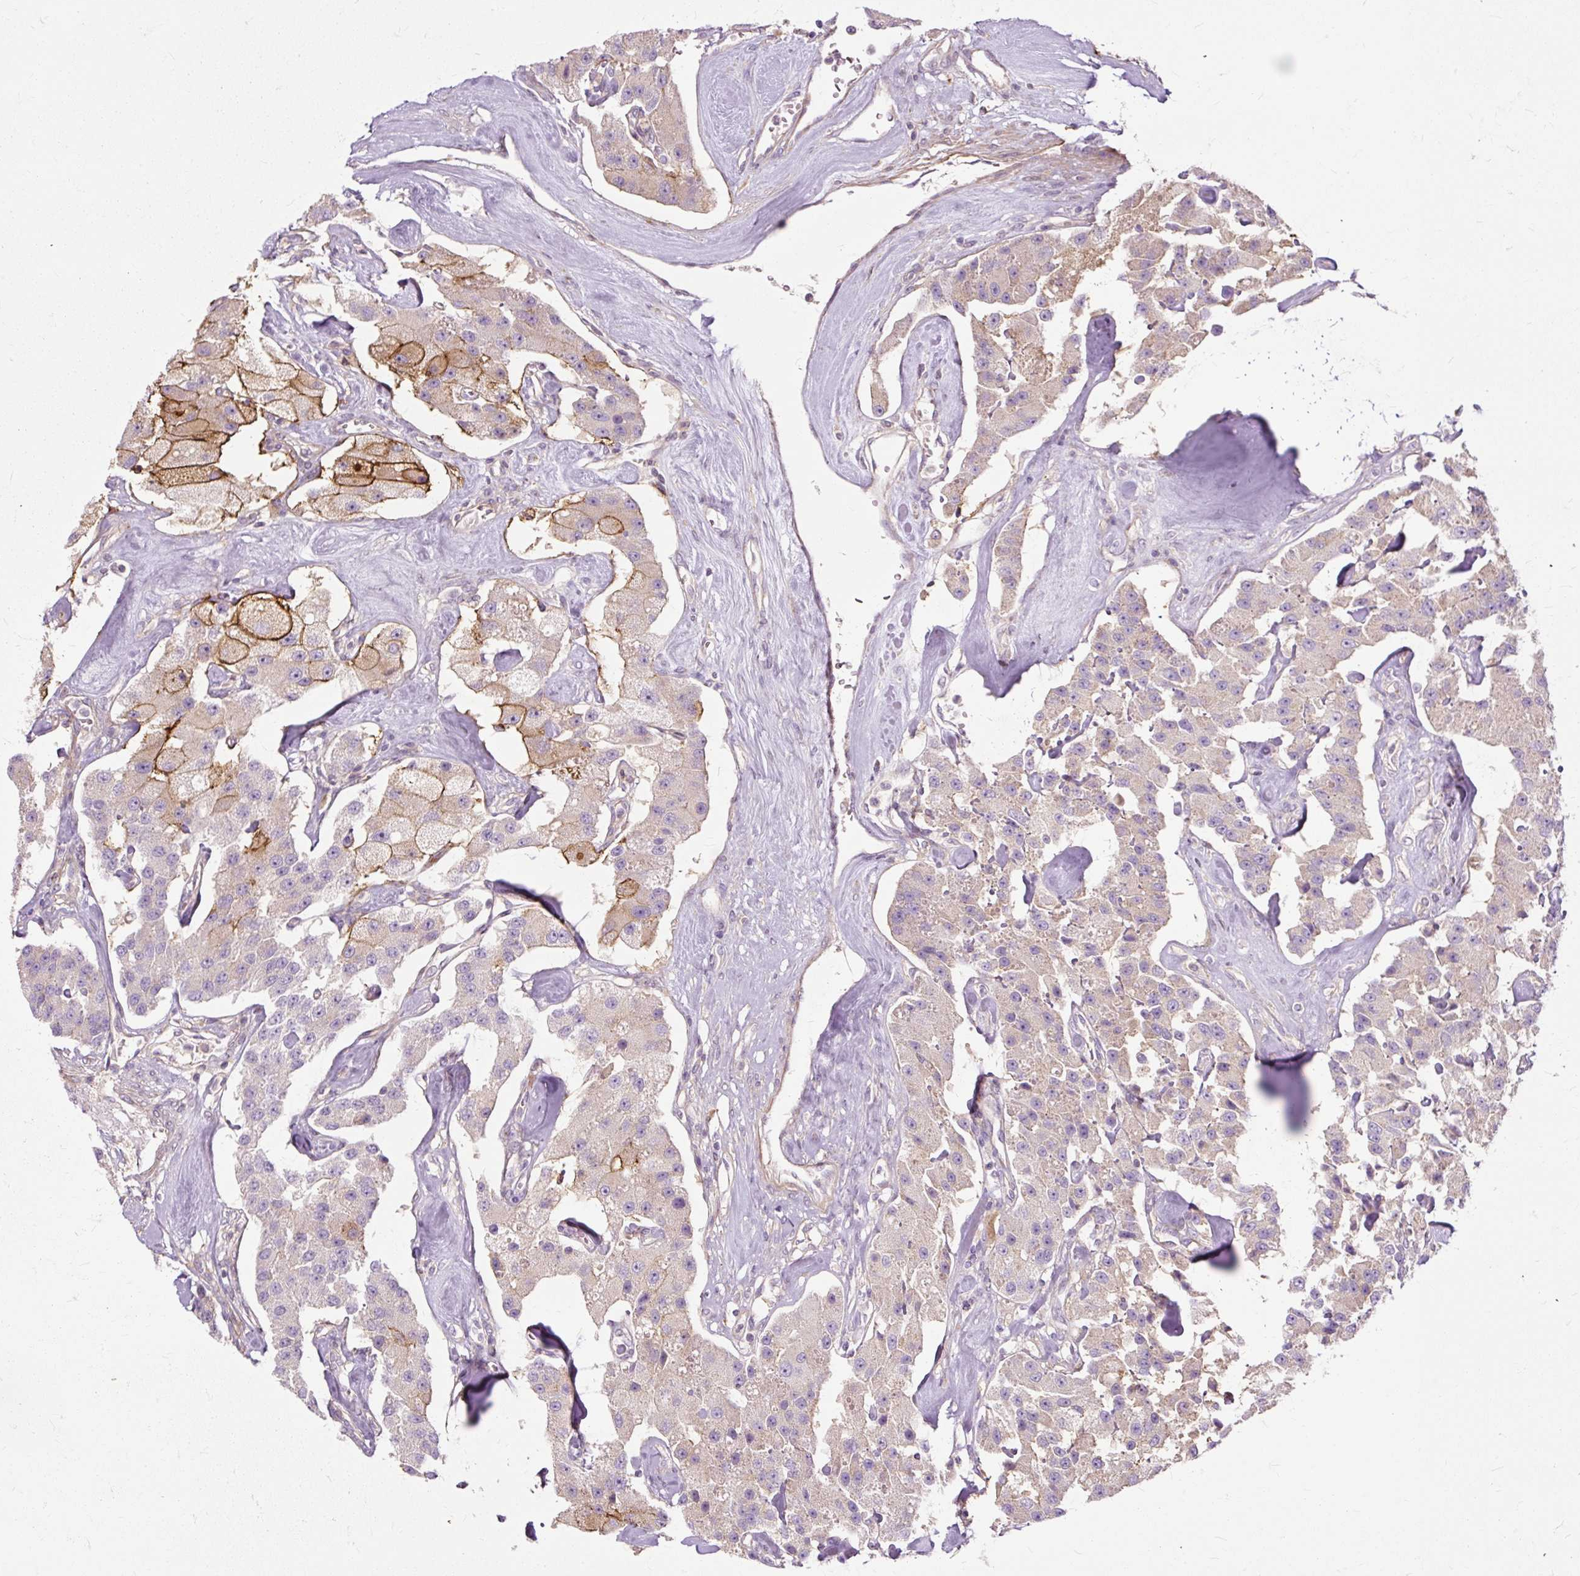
{"staining": {"intensity": "moderate", "quantity": "<25%", "location": "cytoplasmic/membranous"}, "tissue": "carcinoid", "cell_type": "Tumor cells", "image_type": "cancer", "snomed": [{"axis": "morphology", "description": "Carcinoid, malignant, NOS"}, {"axis": "topography", "description": "Pancreas"}], "caption": "Moderate cytoplasmic/membranous positivity for a protein is appreciated in approximately <25% of tumor cells of carcinoid (malignant) using immunohistochemistry.", "gene": "TSPAN8", "patient": {"sex": "male", "age": 41}}